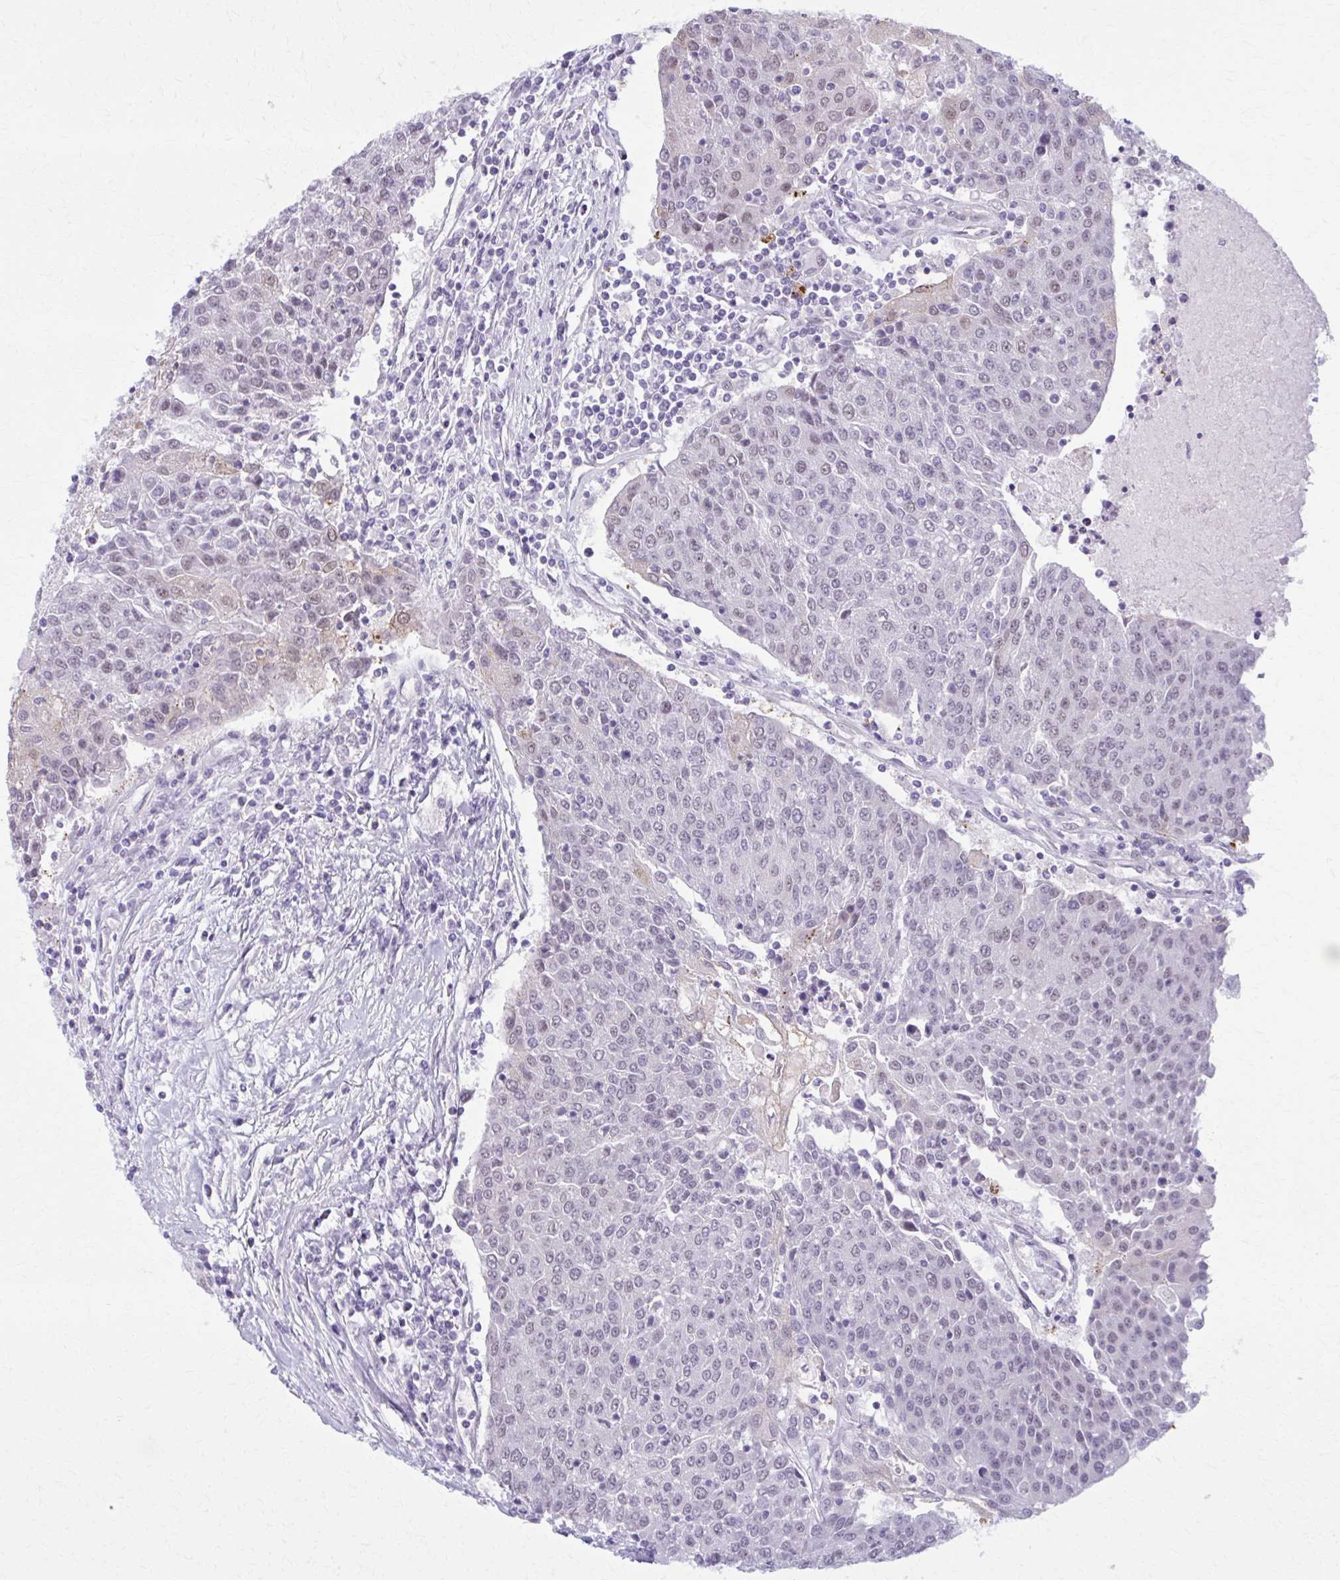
{"staining": {"intensity": "weak", "quantity": "<25%", "location": "nuclear"}, "tissue": "urothelial cancer", "cell_type": "Tumor cells", "image_type": "cancer", "snomed": [{"axis": "morphology", "description": "Urothelial carcinoma, High grade"}, {"axis": "topography", "description": "Urinary bladder"}], "caption": "Immunohistochemistry of human urothelial carcinoma (high-grade) shows no staining in tumor cells. Nuclei are stained in blue.", "gene": "NUMBL", "patient": {"sex": "female", "age": 85}}